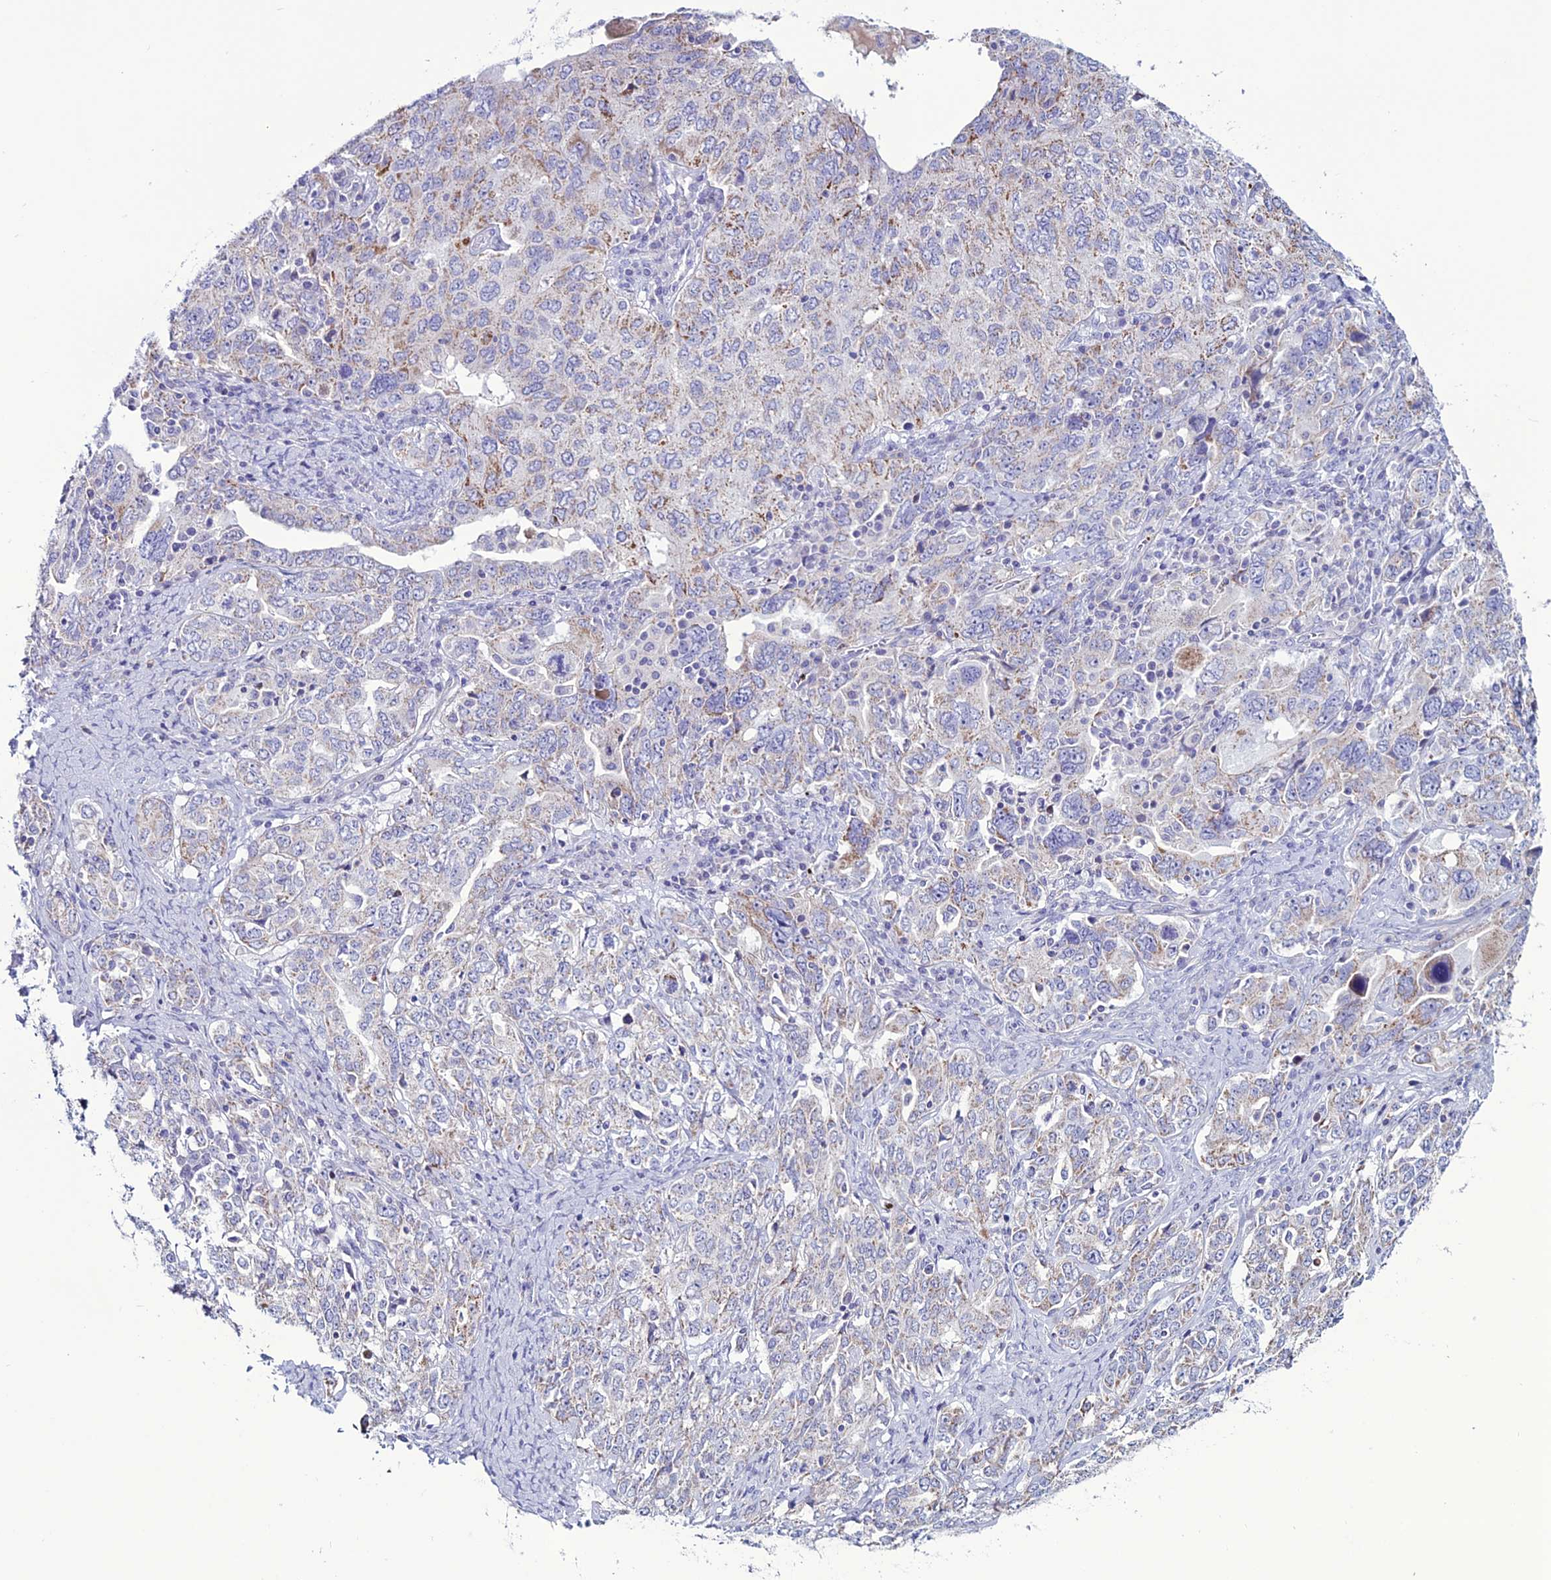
{"staining": {"intensity": "moderate", "quantity": "<25%", "location": "cytoplasmic/membranous"}, "tissue": "ovarian cancer", "cell_type": "Tumor cells", "image_type": "cancer", "snomed": [{"axis": "morphology", "description": "Carcinoma, endometroid"}, {"axis": "topography", "description": "Ovary"}], "caption": "A low amount of moderate cytoplasmic/membranous staining is seen in about <25% of tumor cells in endometroid carcinoma (ovarian) tissue.", "gene": "C21orf140", "patient": {"sex": "female", "age": 62}}